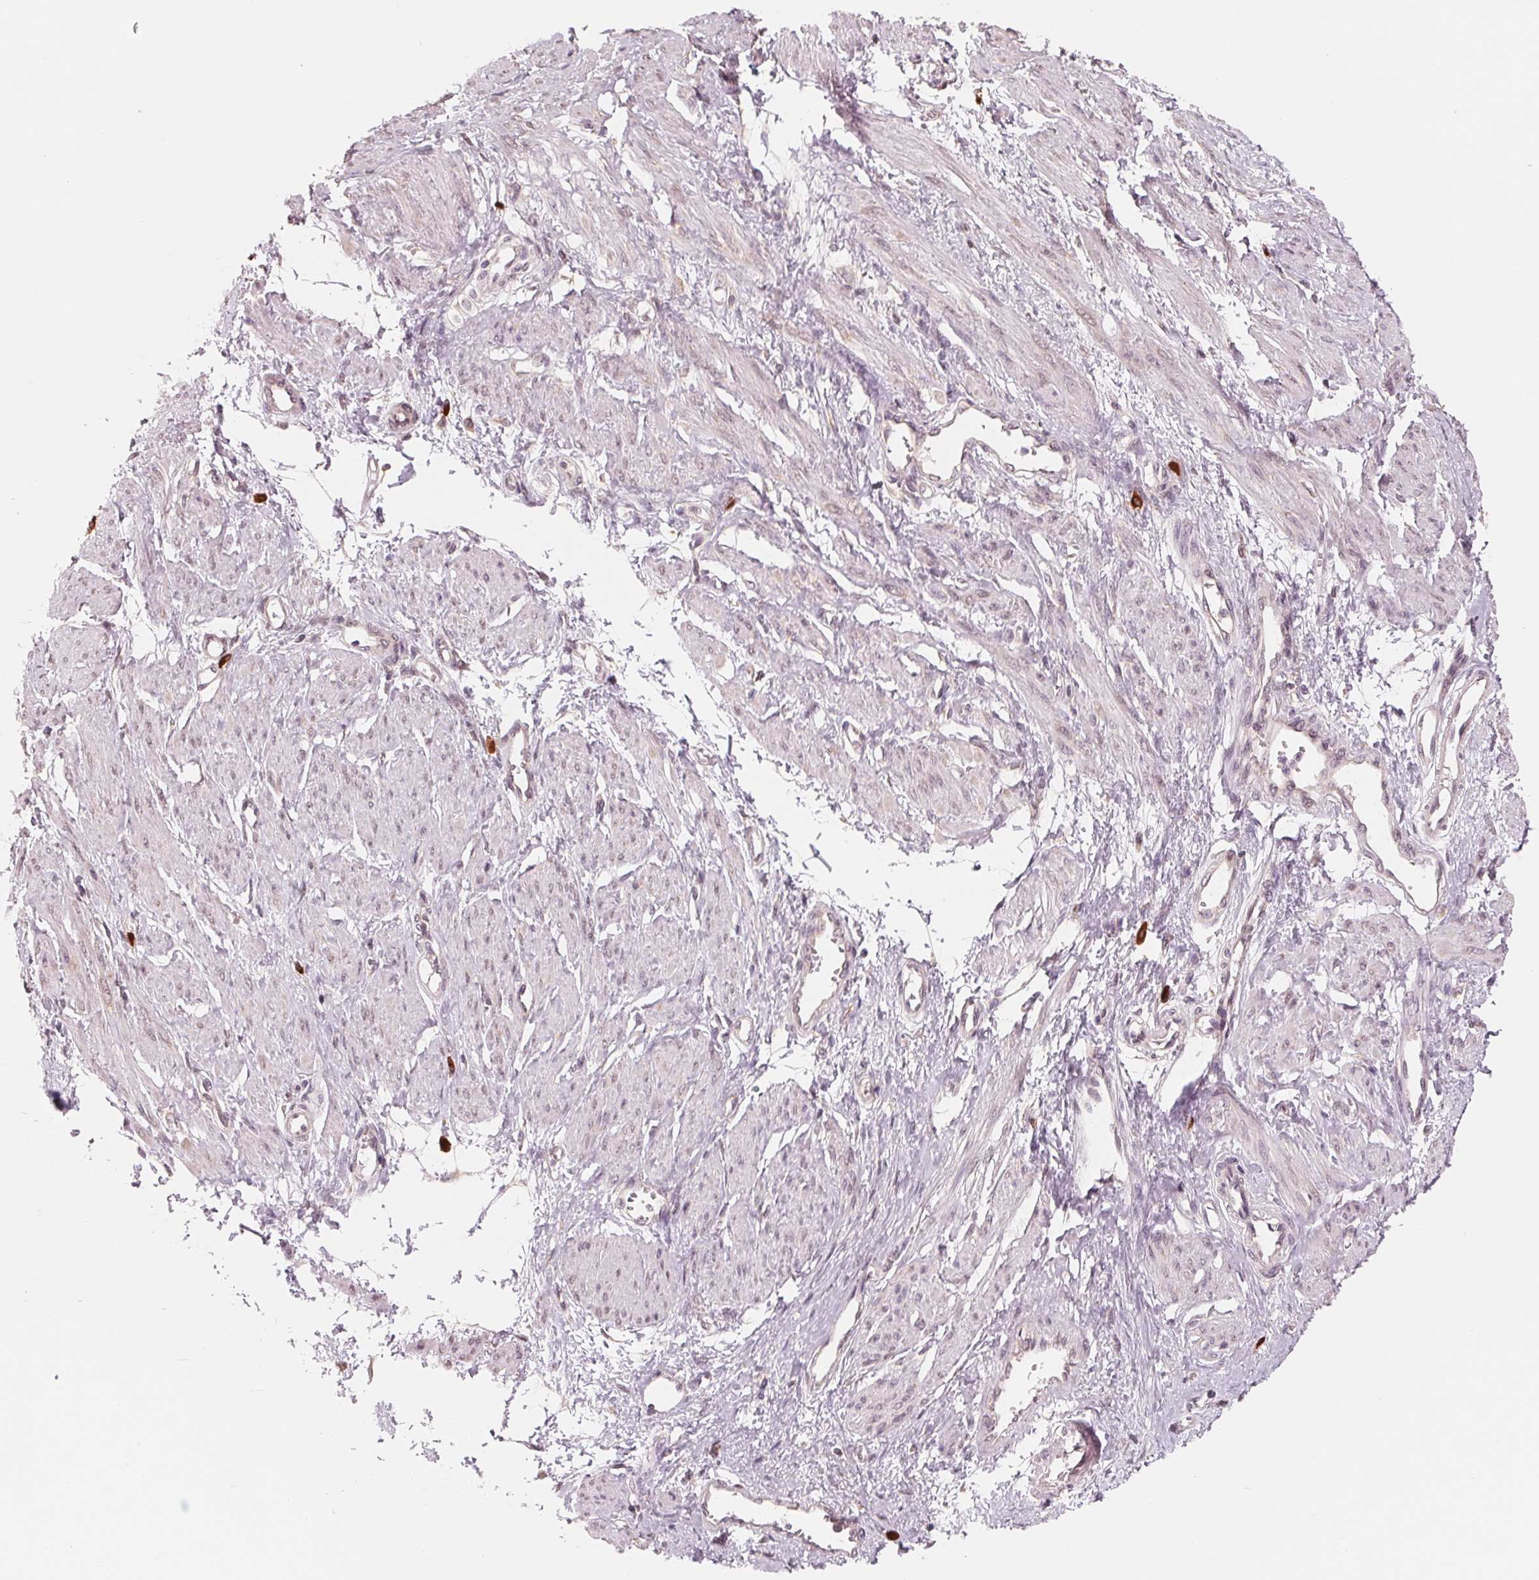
{"staining": {"intensity": "negative", "quantity": "none", "location": "none"}, "tissue": "smooth muscle", "cell_type": "Smooth muscle cells", "image_type": "normal", "snomed": [{"axis": "morphology", "description": "Normal tissue, NOS"}, {"axis": "topography", "description": "Smooth muscle"}, {"axis": "topography", "description": "Uterus"}], "caption": "The histopathology image displays no significant staining in smooth muscle cells of smooth muscle.", "gene": "GIGYF2", "patient": {"sex": "female", "age": 39}}